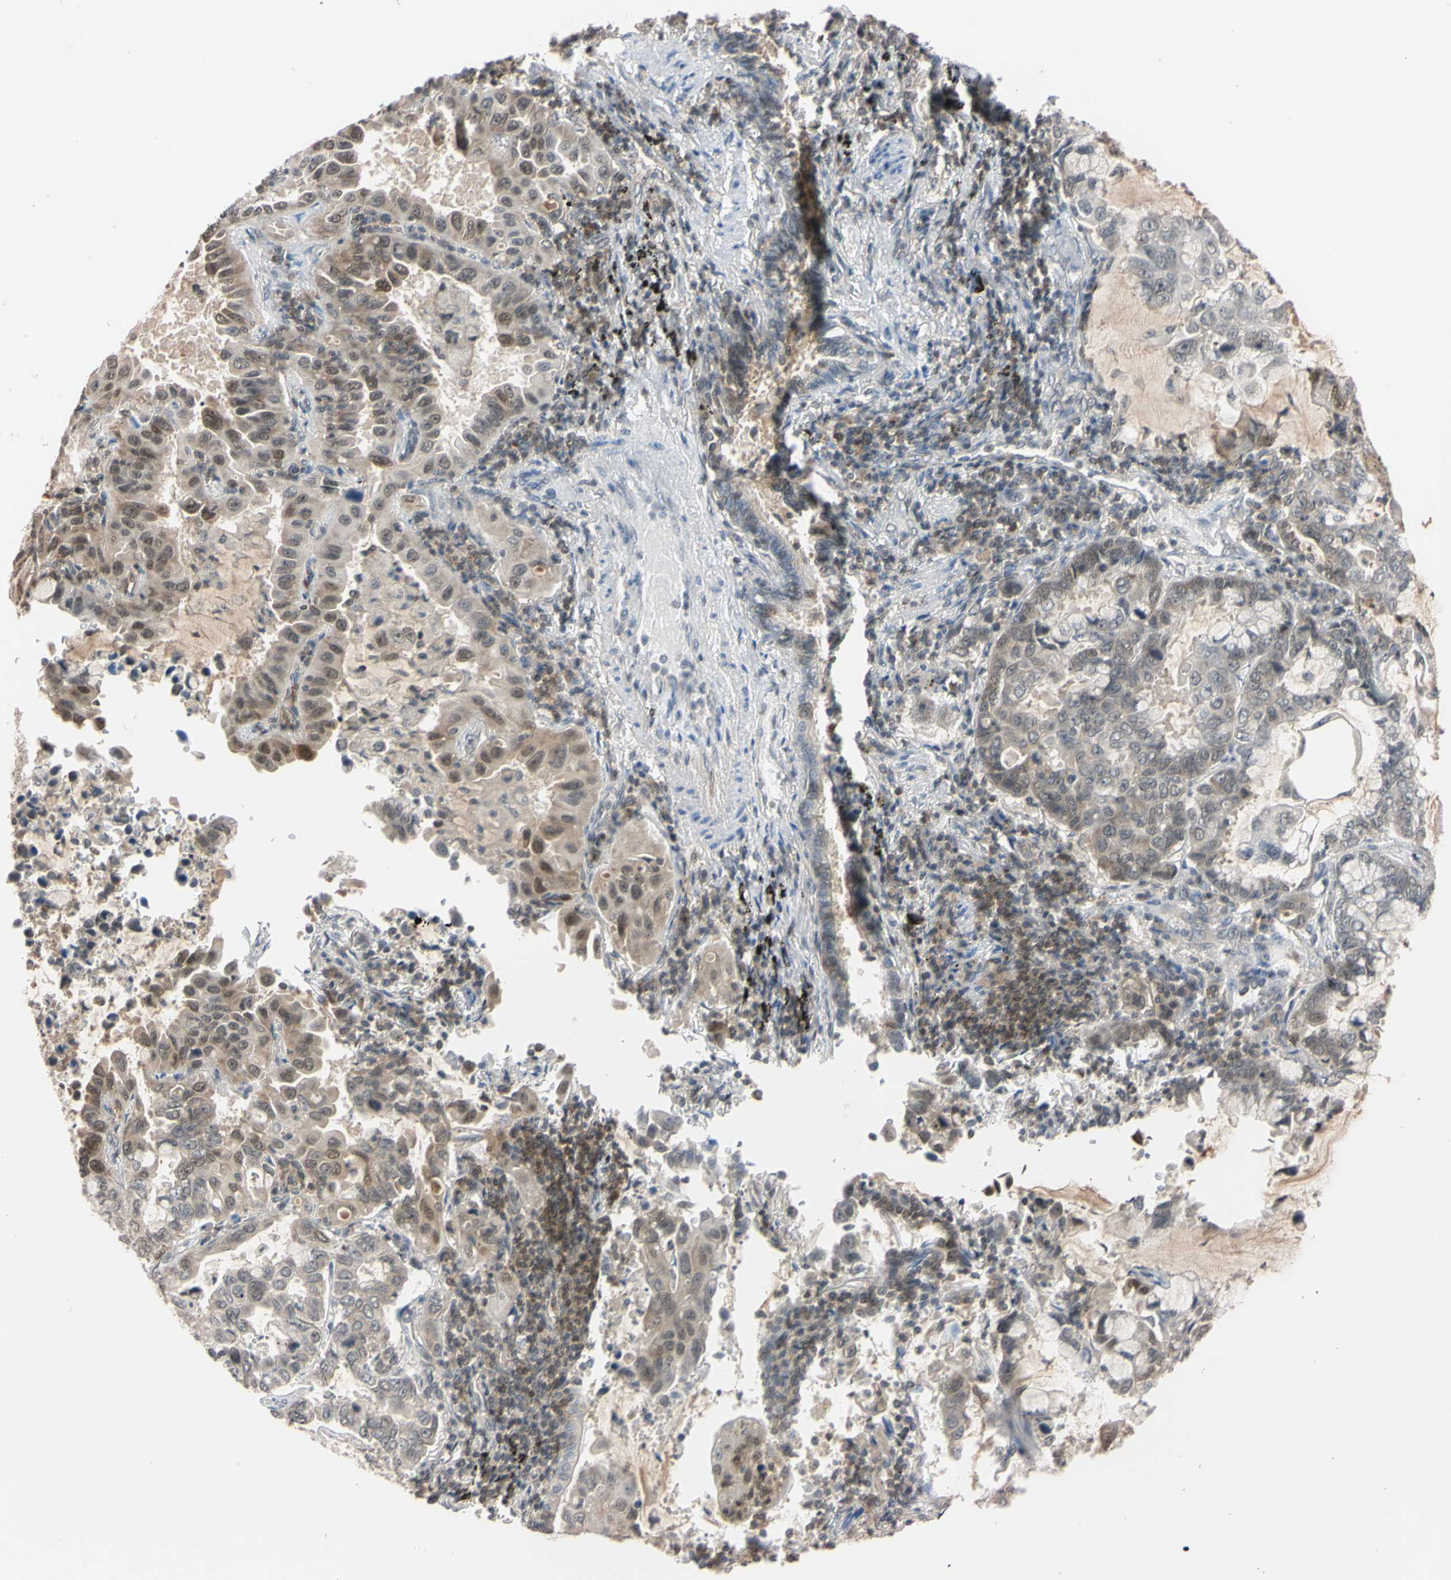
{"staining": {"intensity": "weak", "quantity": "<25%", "location": "cytoplasmic/membranous,nuclear"}, "tissue": "lung cancer", "cell_type": "Tumor cells", "image_type": "cancer", "snomed": [{"axis": "morphology", "description": "Adenocarcinoma, NOS"}, {"axis": "topography", "description": "Lung"}], "caption": "A micrograph of adenocarcinoma (lung) stained for a protein demonstrates no brown staining in tumor cells.", "gene": "UBE2I", "patient": {"sex": "male", "age": 64}}